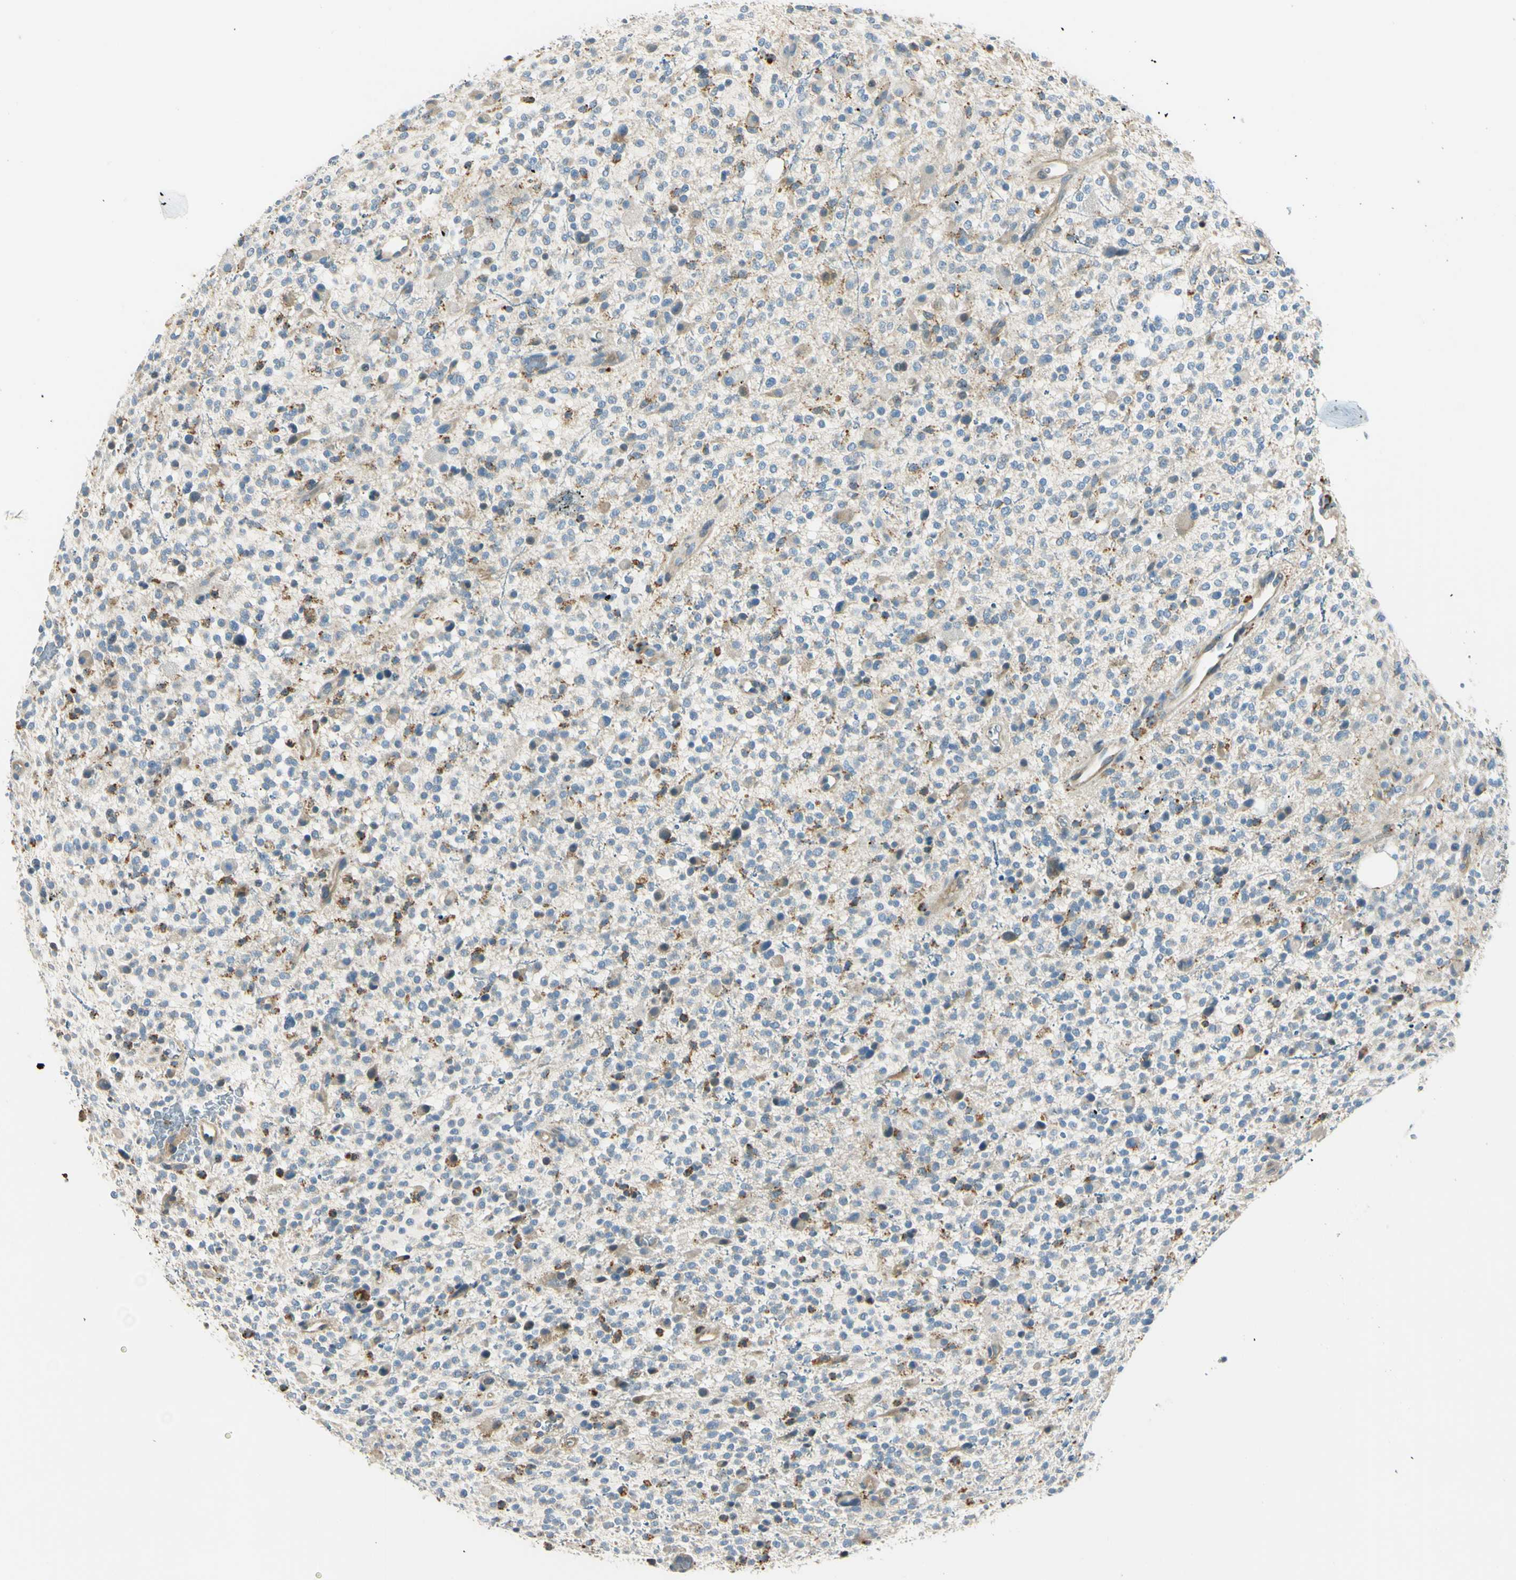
{"staining": {"intensity": "moderate", "quantity": "<25%", "location": "cytoplasmic/membranous"}, "tissue": "glioma", "cell_type": "Tumor cells", "image_type": "cancer", "snomed": [{"axis": "morphology", "description": "Glioma, malignant, High grade"}, {"axis": "topography", "description": "Brain"}], "caption": "There is low levels of moderate cytoplasmic/membranous staining in tumor cells of glioma, as demonstrated by immunohistochemical staining (brown color).", "gene": "LAMA3", "patient": {"sex": "male", "age": 48}}